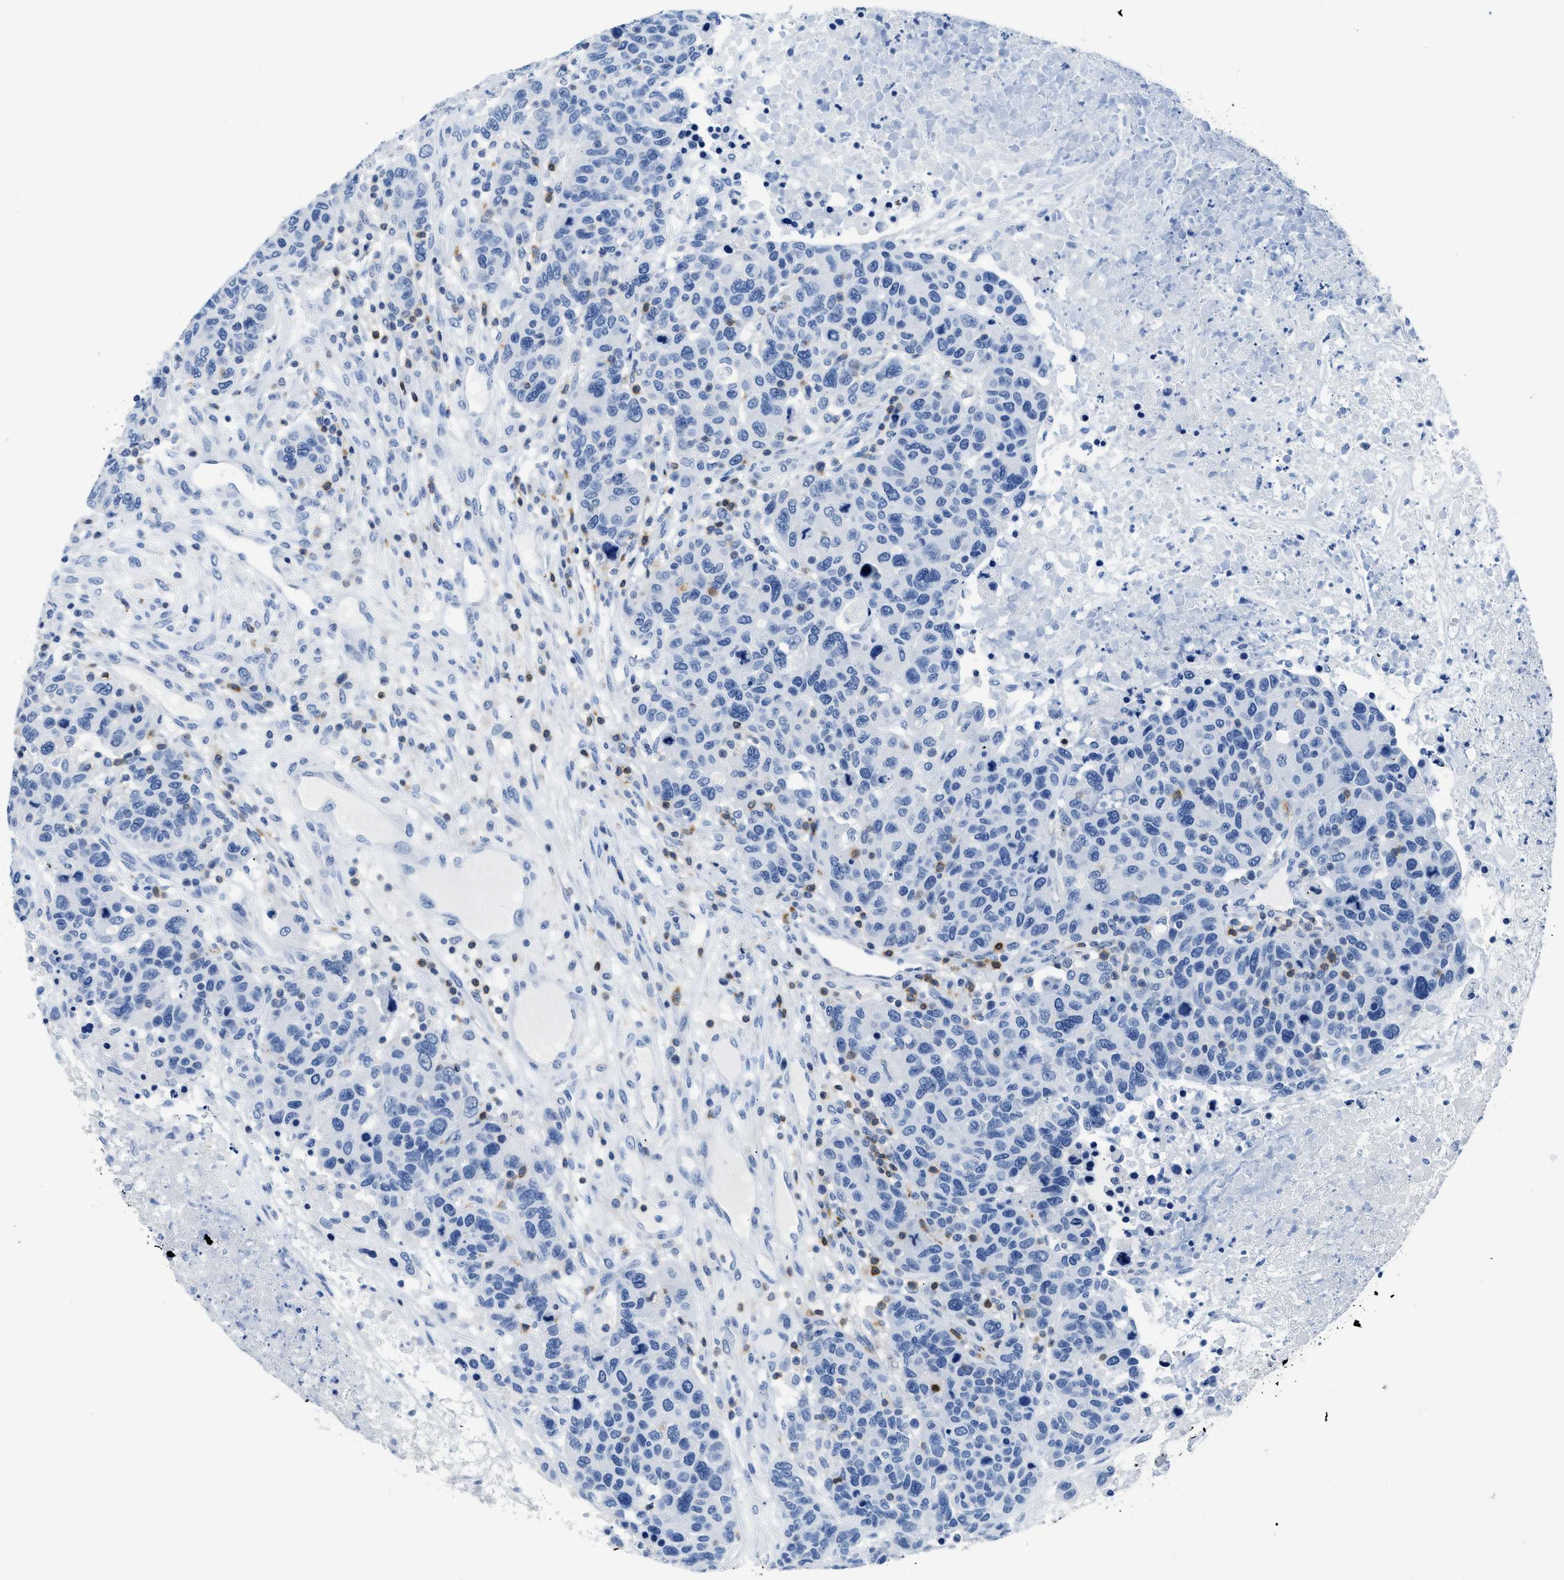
{"staining": {"intensity": "negative", "quantity": "none", "location": "none"}, "tissue": "breast cancer", "cell_type": "Tumor cells", "image_type": "cancer", "snomed": [{"axis": "morphology", "description": "Duct carcinoma"}, {"axis": "topography", "description": "Breast"}], "caption": "This is a histopathology image of IHC staining of breast invasive ductal carcinoma, which shows no staining in tumor cells.", "gene": "NFATC2", "patient": {"sex": "female", "age": 37}}